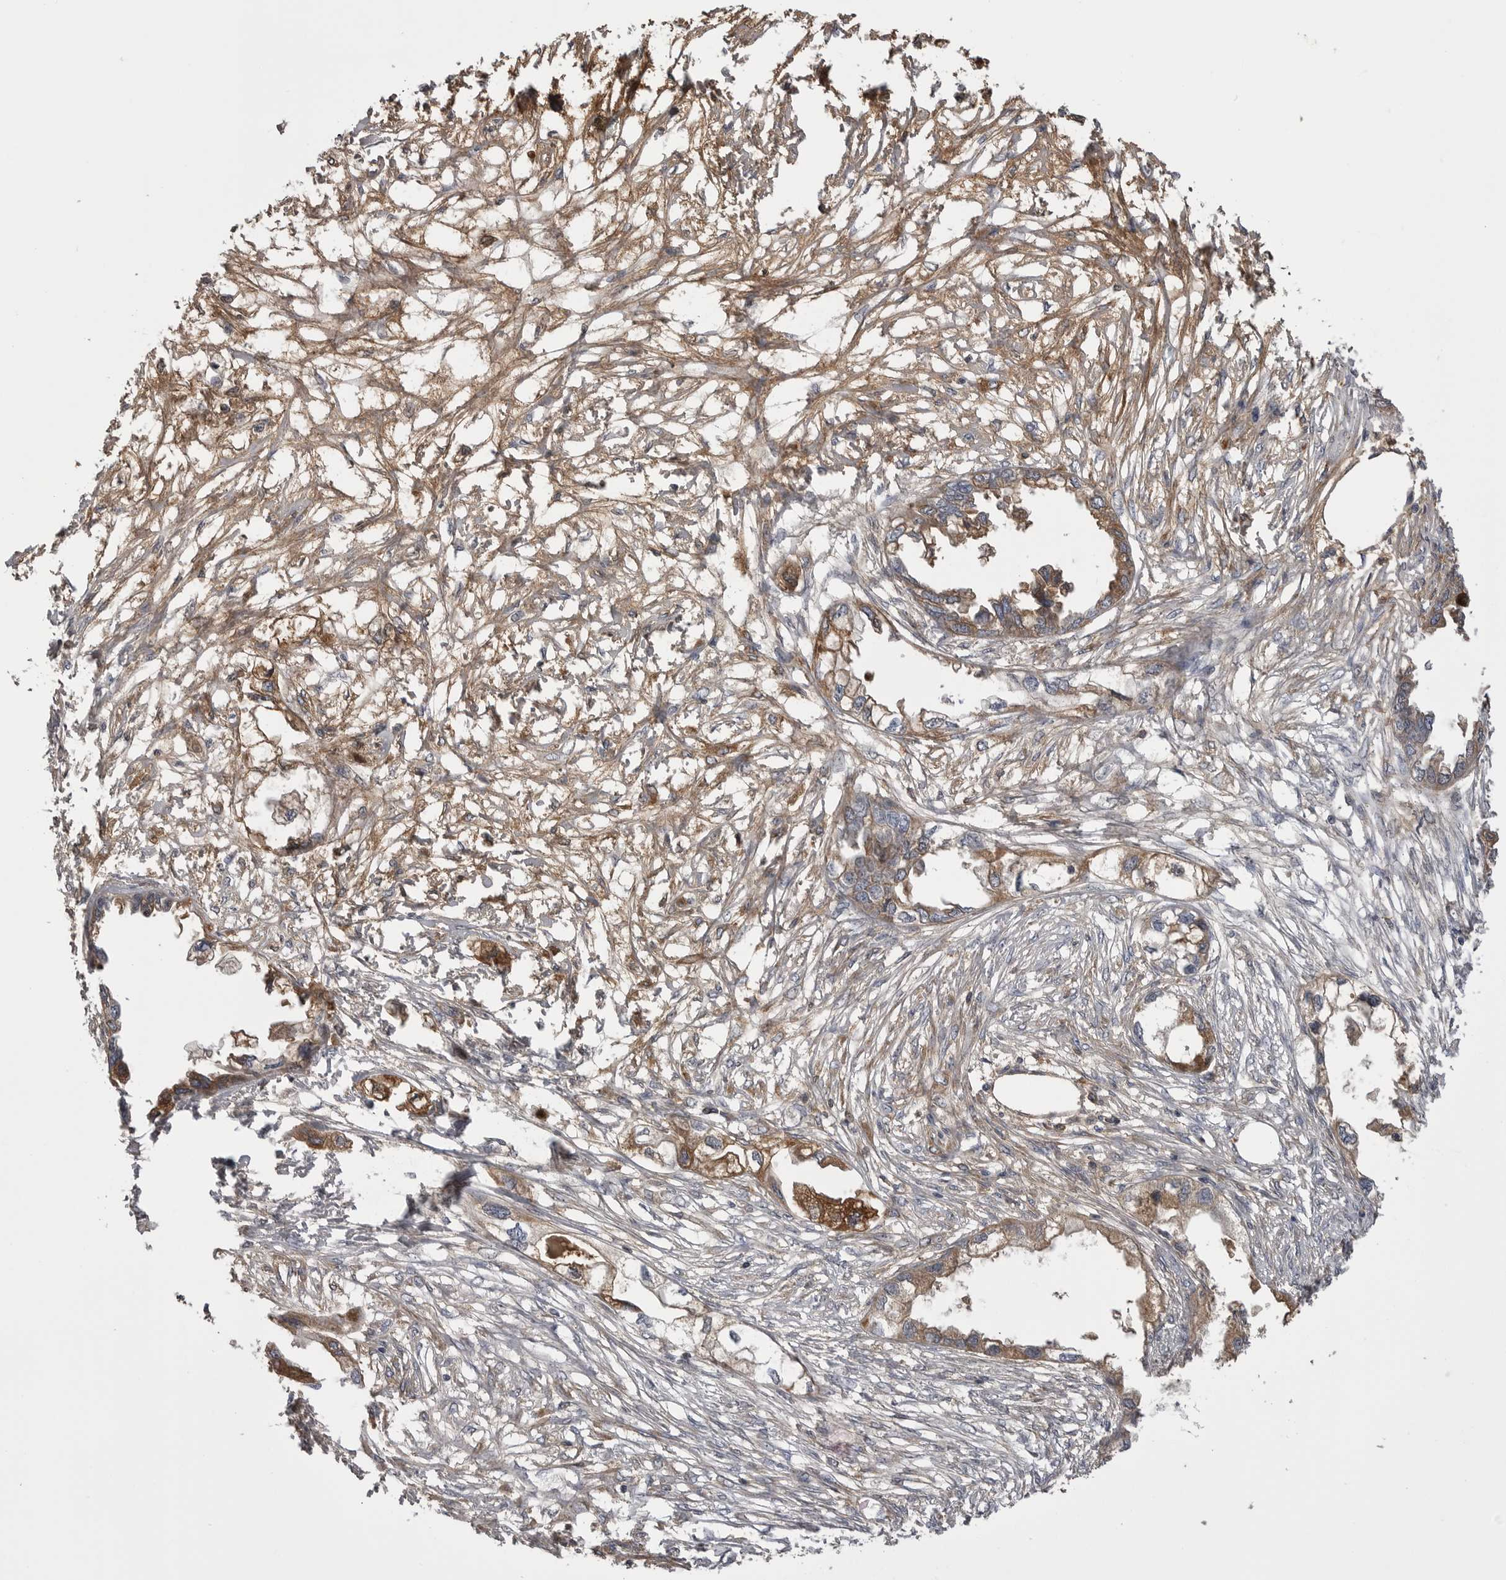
{"staining": {"intensity": "moderate", "quantity": ">75%", "location": "cytoplasmic/membranous"}, "tissue": "endometrial cancer", "cell_type": "Tumor cells", "image_type": "cancer", "snomed": [{"axis": "morphology", "description": "Adenocarcinoma, NOS"}, {"axis": "morphology", "description": "Adenocarcinoma, metastatic, NOS"}, {"axis": "topography", "description": "Adipose tissue"}, {"axis": "topography", "description": "Endometrium"}], "caption": "A medium amount of moderate cytoplasmic/membranous positivity is identified in approximately >75% of tumor cells in endometrial cancer (adenocarcinoma) tissue.", "gene": "AHSG", "patient": {"sex": "female", "age": 67}}